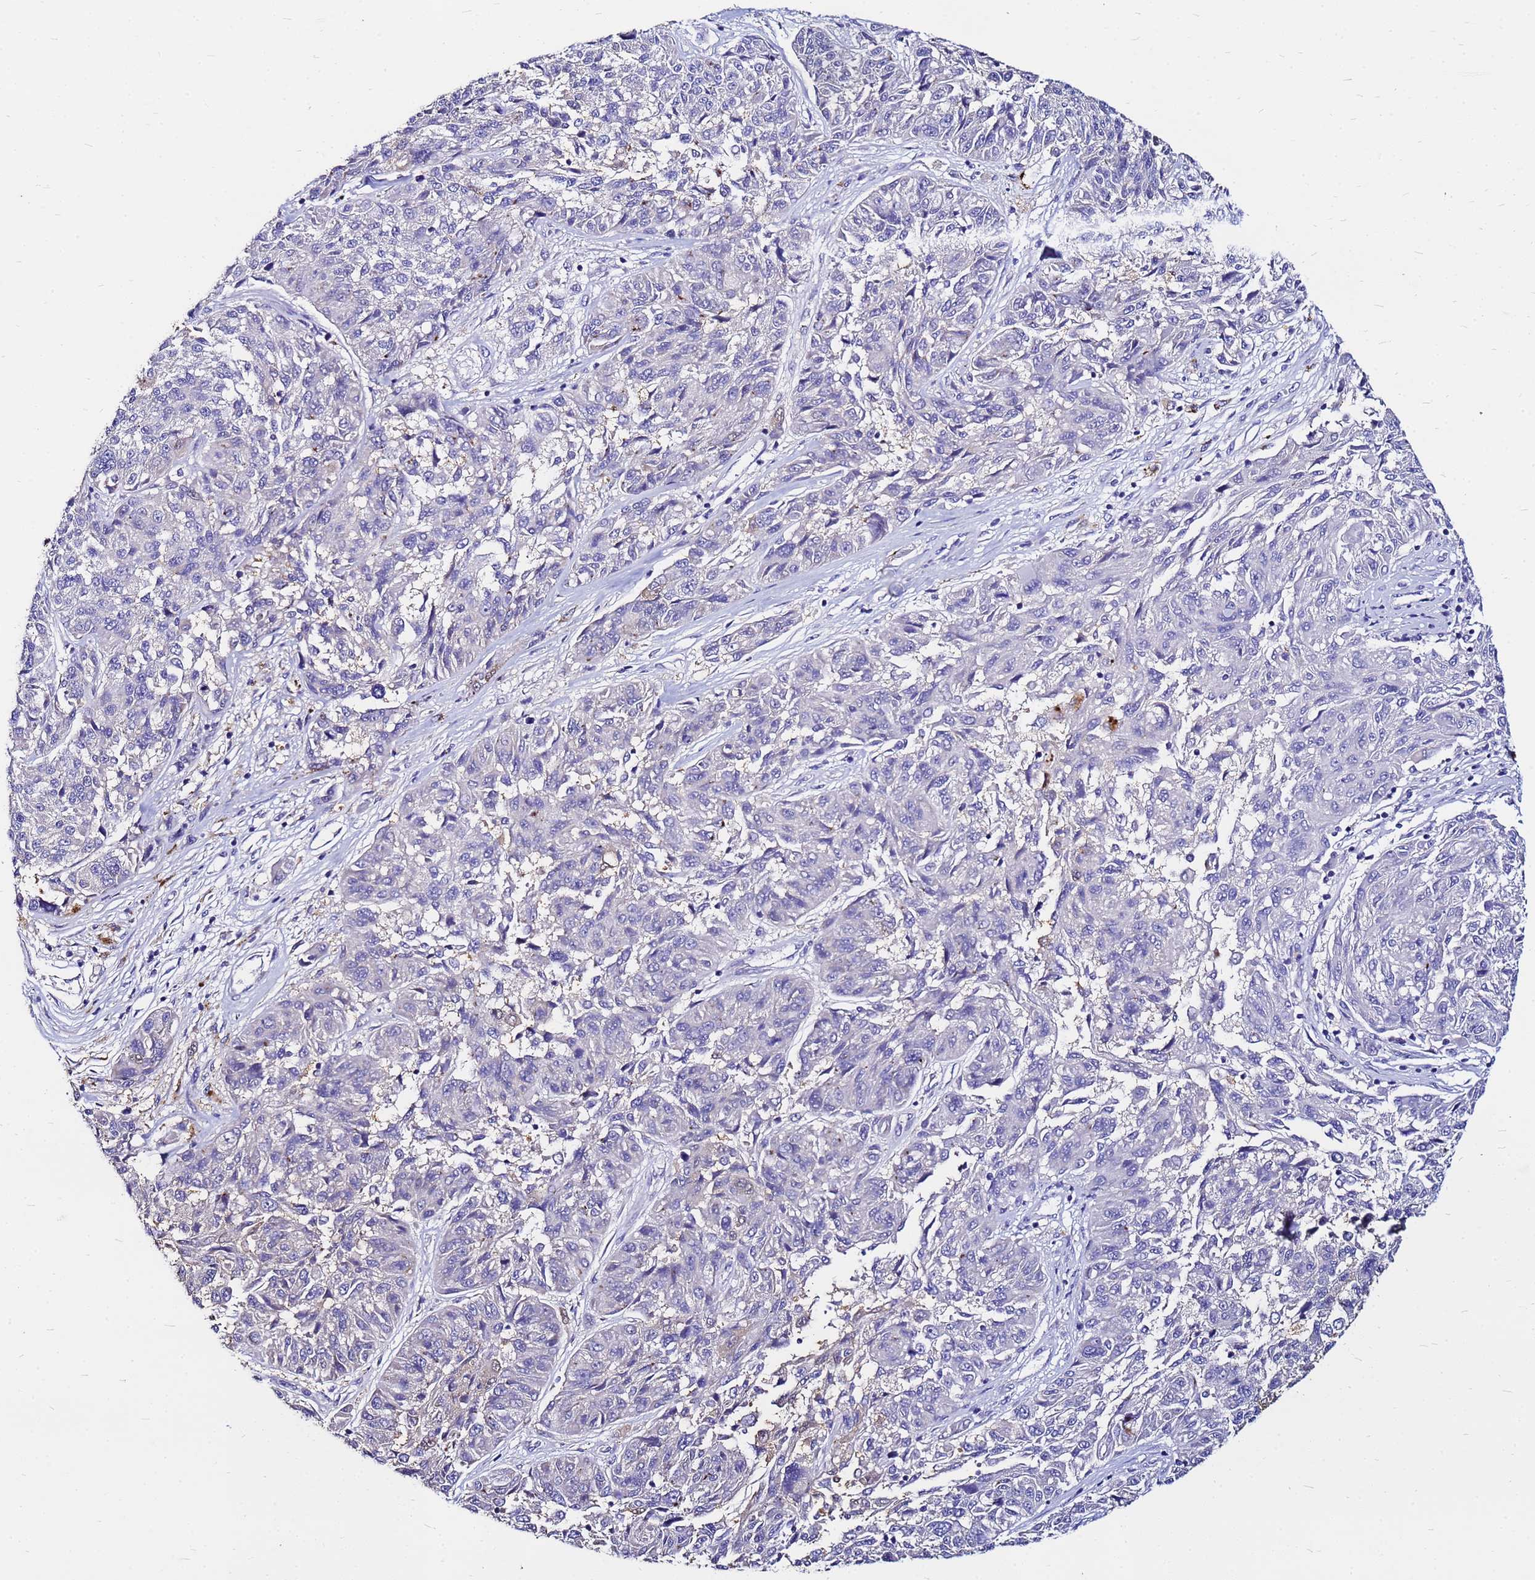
{"staining": {"intensity": "negative", "quantity": "none", "location": "none"}, "tissue": "melanoma", "cell_type": "Tumor cells", "image_type": "cancer", "snomed": [{"axis": "morphology", "description": "Malignant melanoma, NOS"}, {"axis": "topography", "description": "Skin"}], "caption": "The micrograph demonstrates no significant positivity in tumor cells of malignant melanoma.", "gene": "FAM183A", "patient": {"sex": "male", "age": 53}}